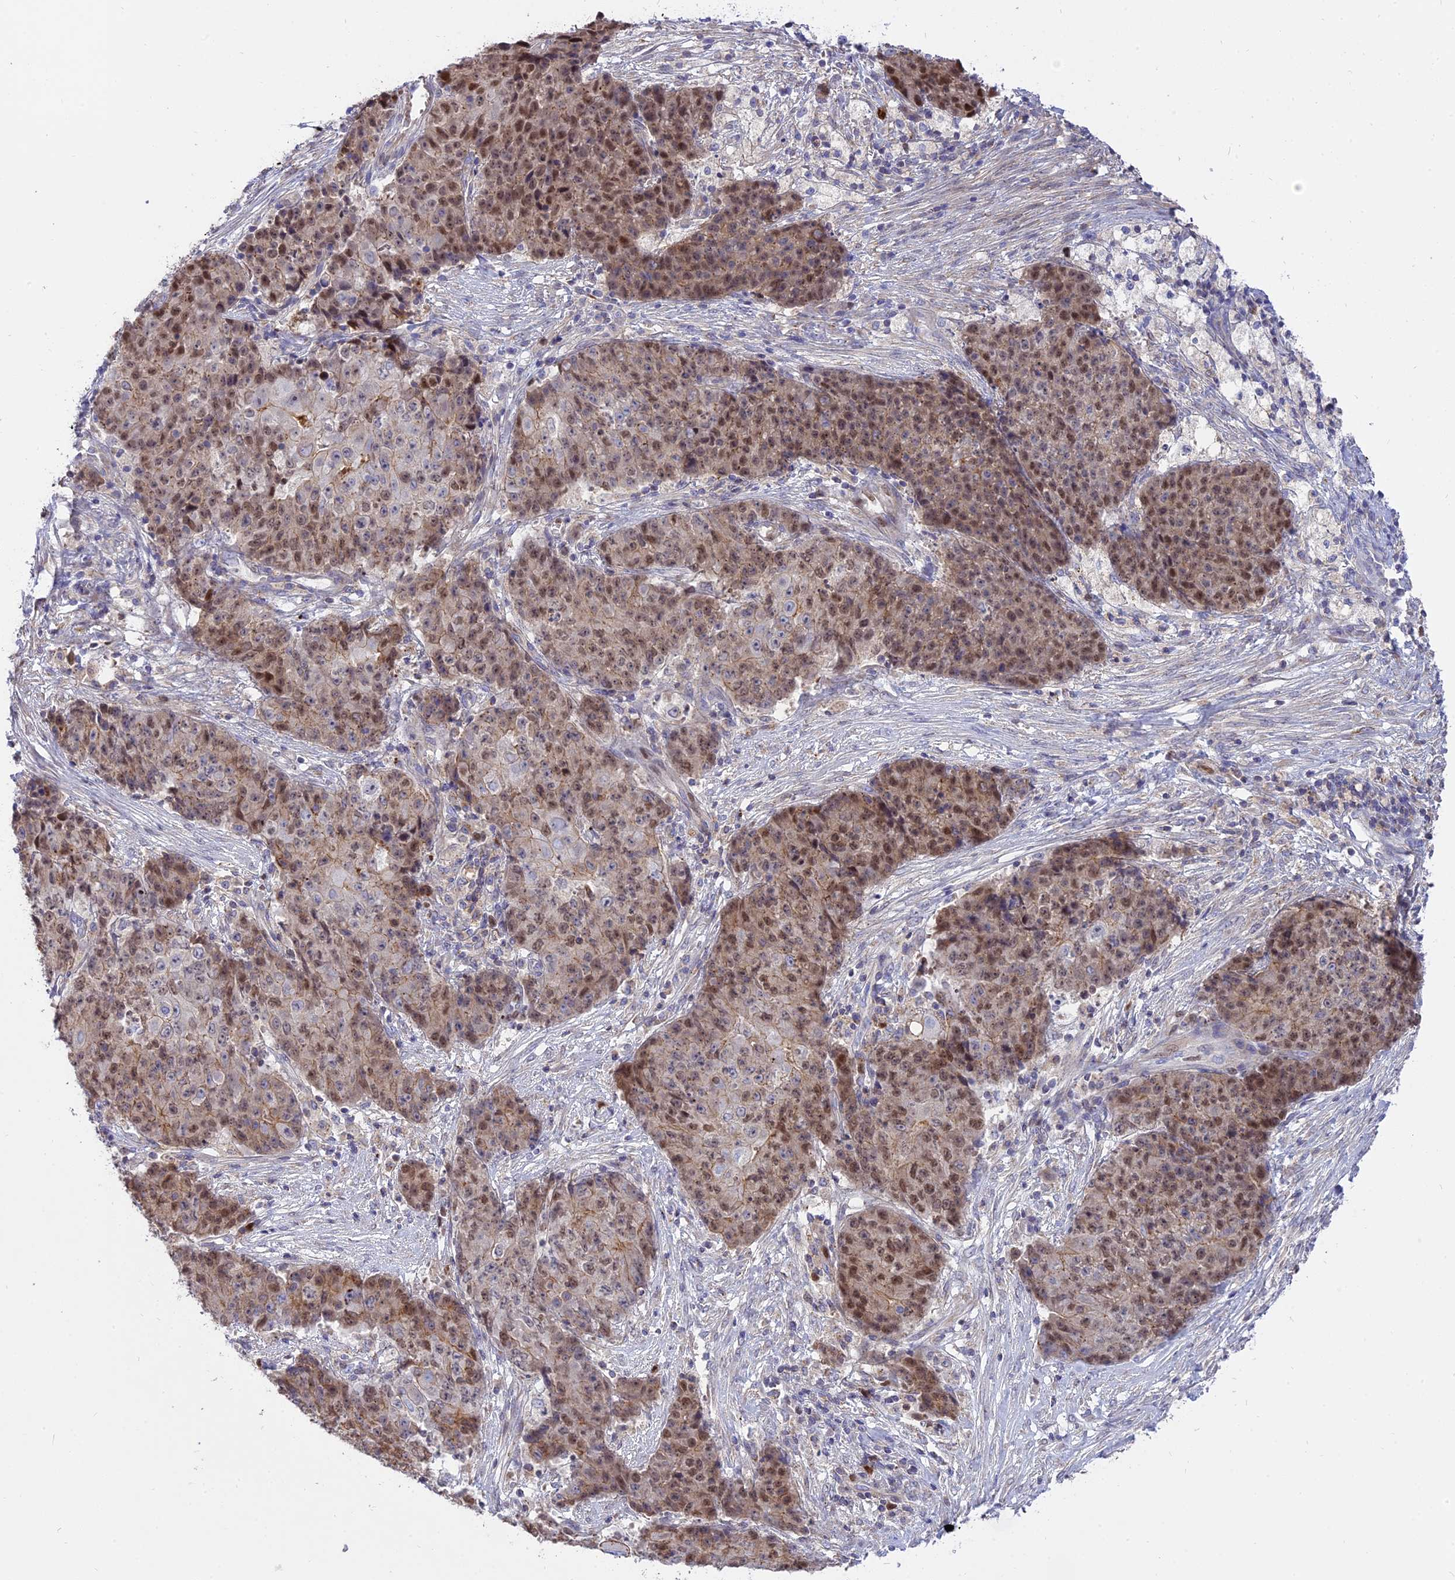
{"staining": {"intensity": "moderate", "quantity": ">75%", "location": "nuclear"}, "tissue": "ovarian cancer", "cell_type": "Tumor cells", "image_type": "cancer", "snomed": [{"axis": "morphology", "description": "Carcinoma, endometroid"}, {"axis": "topography", "description": "Ovary"}], "caption": "A brown stain shows moderate nuclear expression of a protein in human ovarian endometroid carcinoma tumor cells.", "gene": "CENPV", "patient": {"sex": "female", "age": 42}}